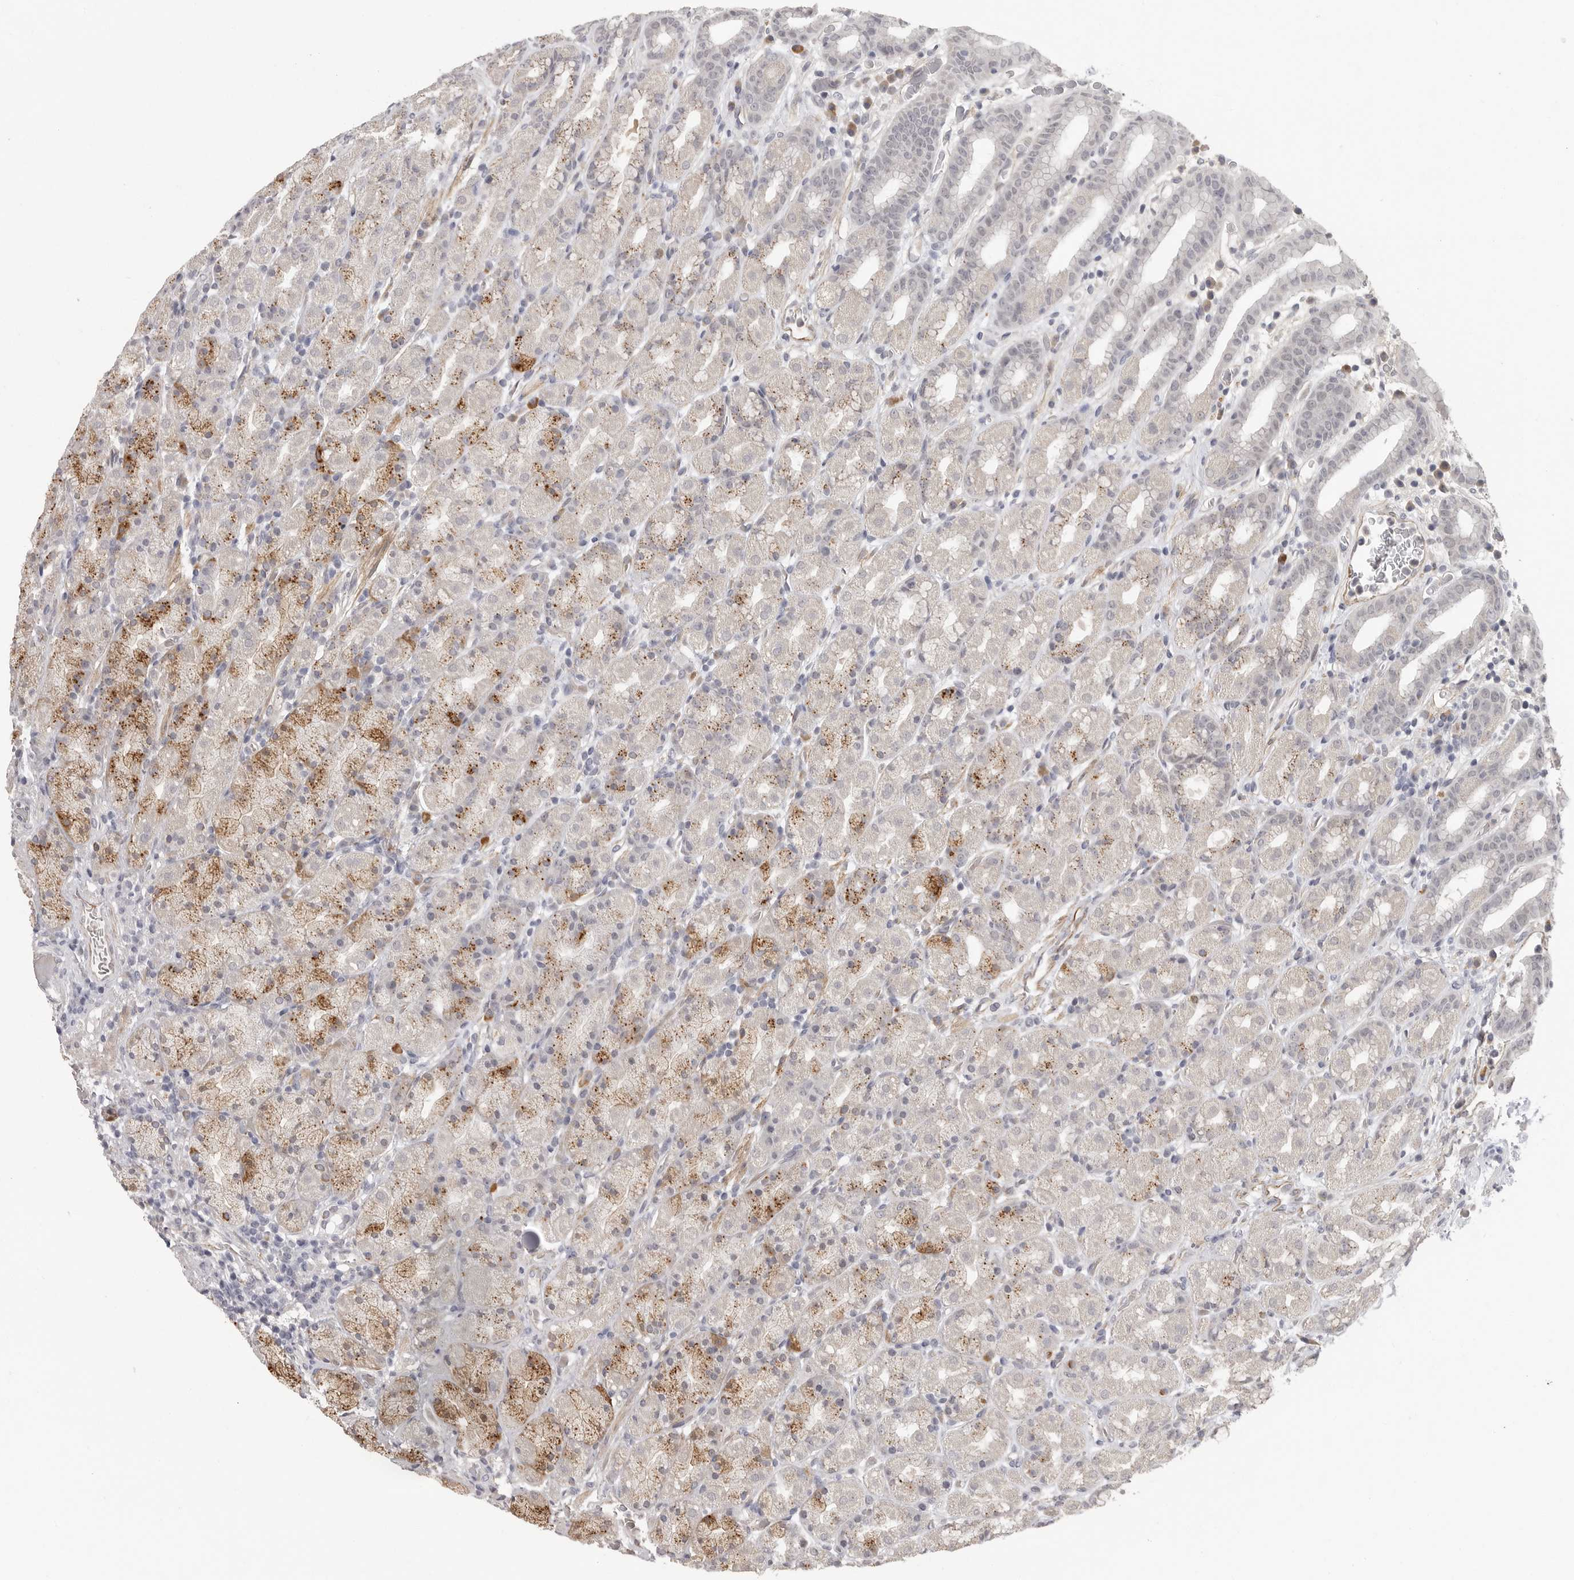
{"staining": {"intensity": "moderate", "quantity": "<25%", "location": "cytoplasmic/membranous,nuclear"}, "tissue": "stomach", "cell_type": "Glandular cells", "image_type": "normal", "snomed": [{"axis": "morphology", "description": "Normal tissue, NOS"}, {"axis": "topography", "description": "Stomach, upper"}], "caption": "Unremarkable stomach exhibits moderate cytoplasmic/membranous,nuclear expression in approximately <25% of glandular cells.", "gene": "PLEKHF1", "patient": {"sex": "male", "age": 68}}